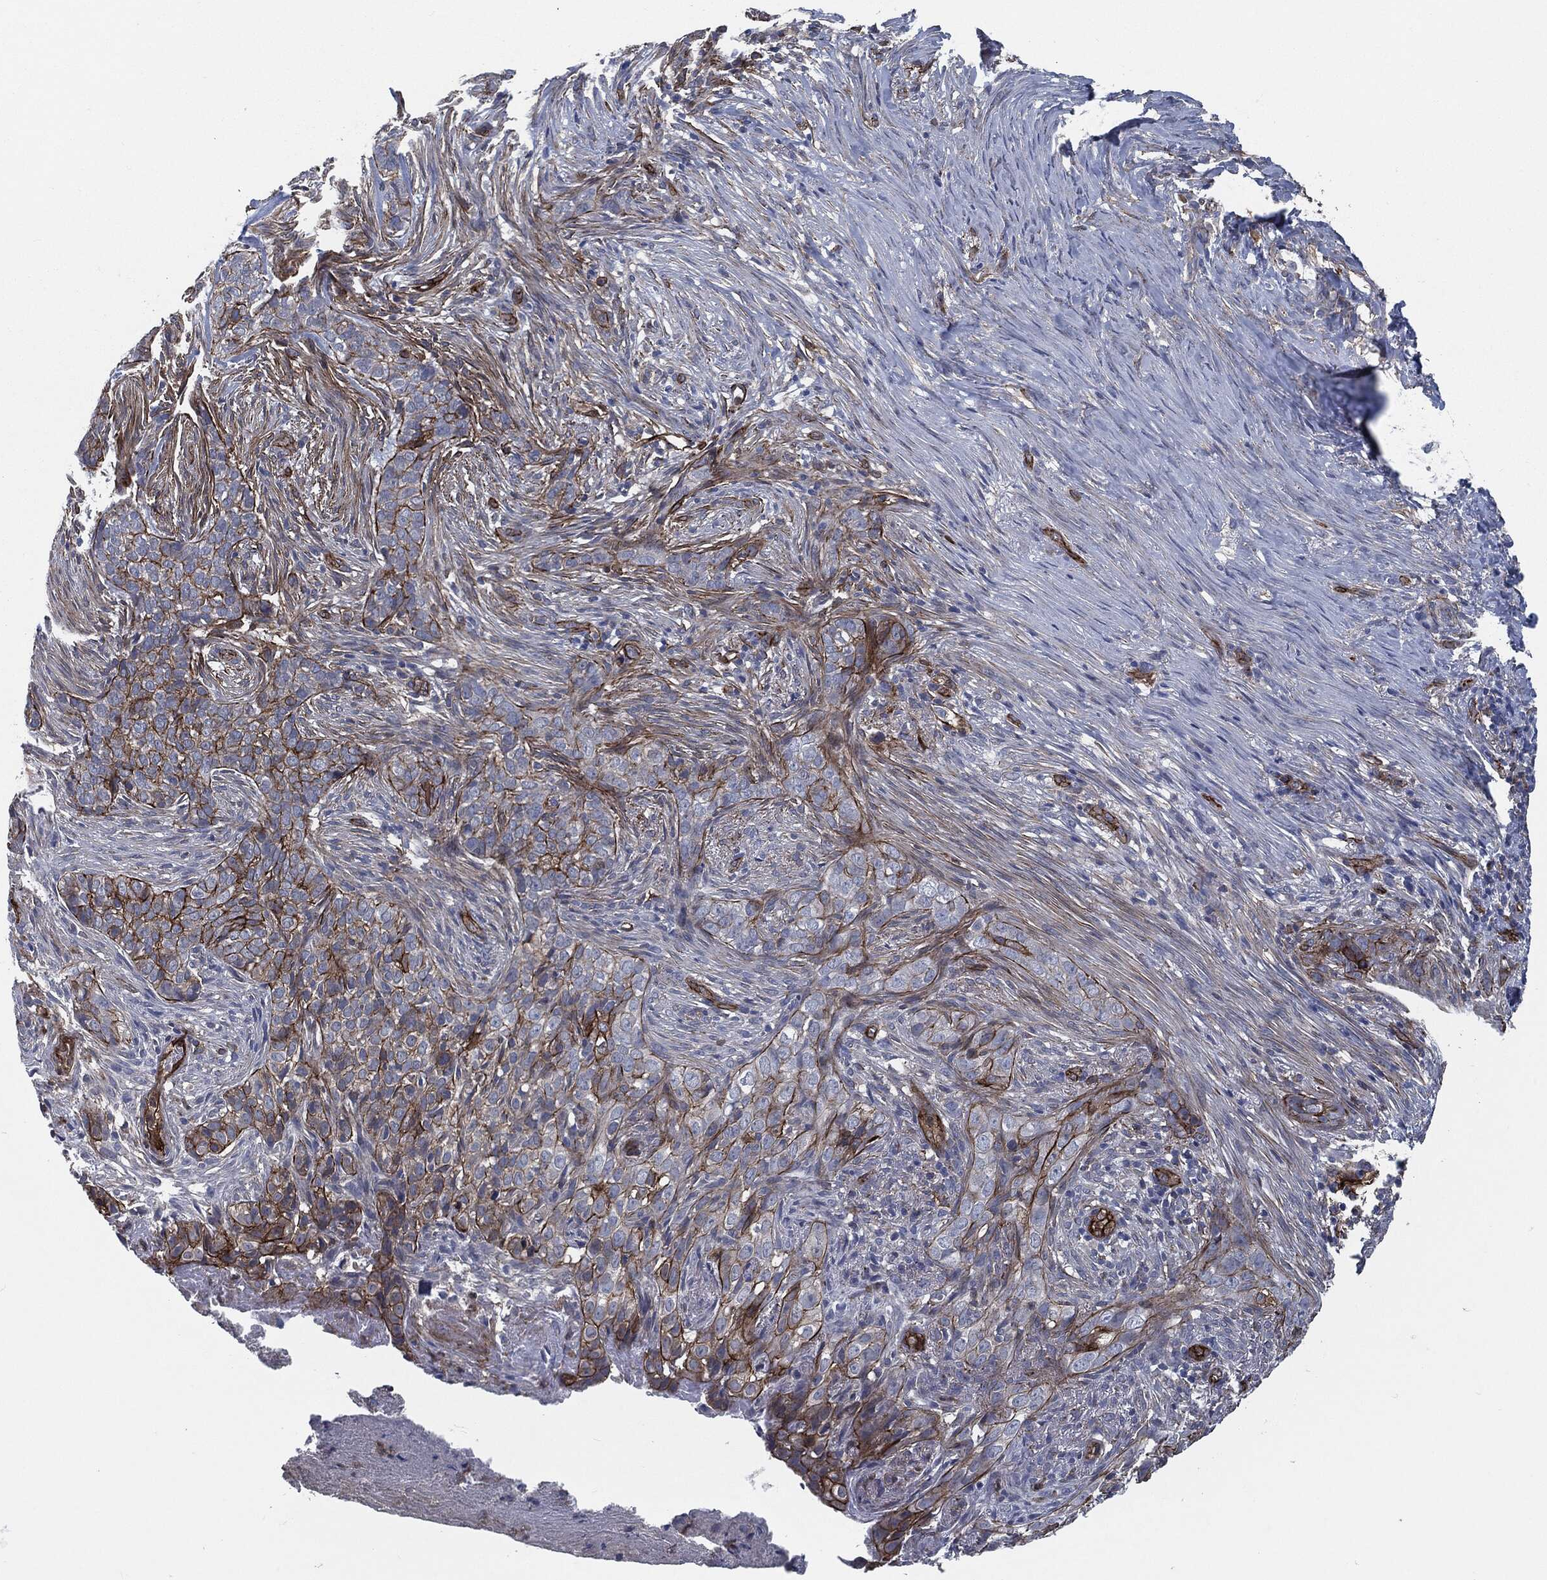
{"staining": {"intensity": "strong", "quantity": "<25%", "location": "cytoplasmic/membranous"}, "tissue": "skin cancer", "cell_type": "Tumor cells", "image_type": "cancer", "snomed": [{"axis": "morphology", "description": "Squamous cell carcinoma, NOS"}, {"axis": "topography", "description": "Skin"}], "caption": "Immunohistochemistry (DAB) staining of human skin cancer (squamous cell carcinoma) reveals strong cytoplasmic/membranous protein staining in about <25% of tumor cells.", "gene": "SVIL", "patient": {"sex": "male", "age": 88}}